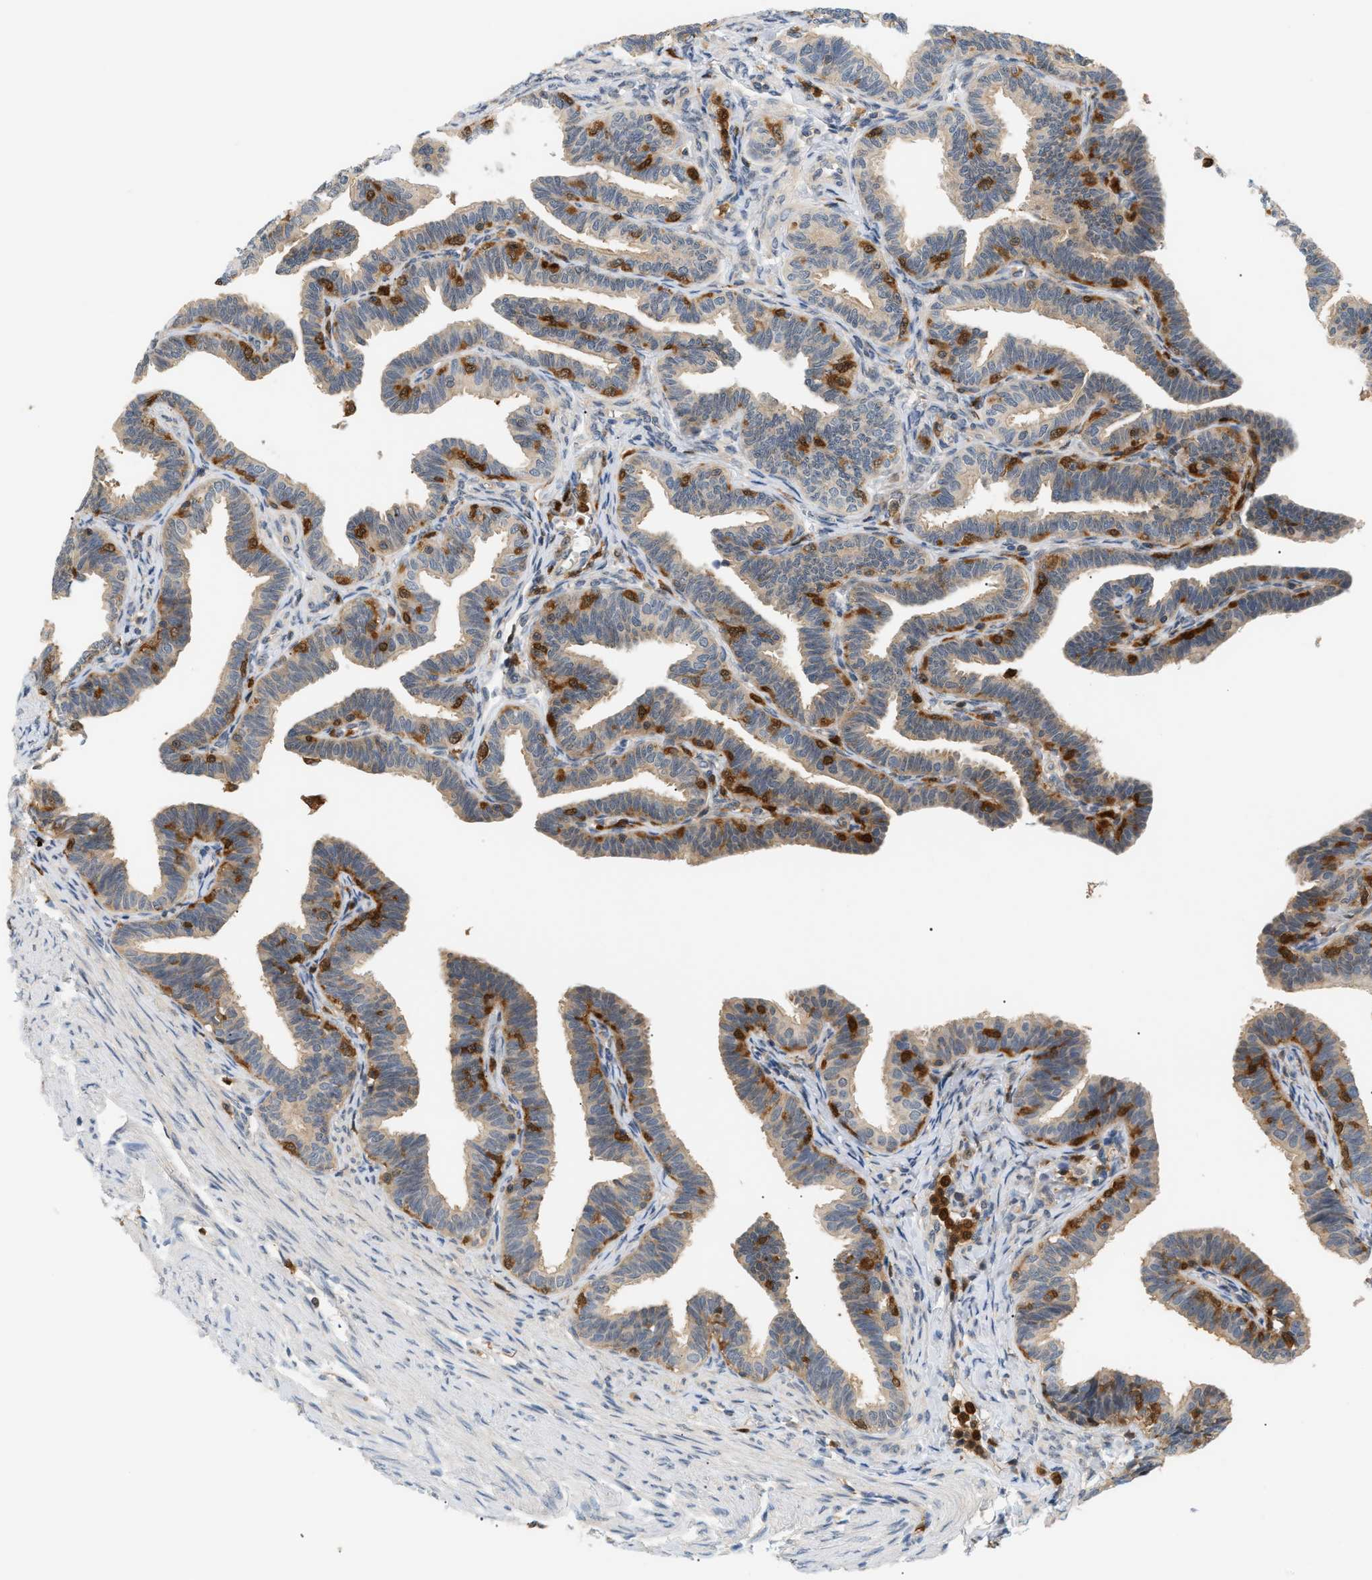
{"staining": {"intensity": "strong", "quantity": "<25%", "location": "cytoplasmic/membranous"}, "tissue": "fallopian tube", "cell_type": "Glandular cells", "image_type": "normal", "snomed": [{"axis": "morphology", "description": "Normal tissue, NOS"}, {"axis": "topography", "description": "Fallopian tube"}, {"axis": "topography", "description": "Ovary"}], "caption": "This micrograph reveals benign fallopian tube stained with immunohistochemistry (IHC) to label a protein in brown. The cytoplasmic/membranous of glandular cells show strong positivity for the protein. Nuclei are counter-stained blue.", "gene": "PYCARD", "patient": {"sex": "female", "age": 23}}